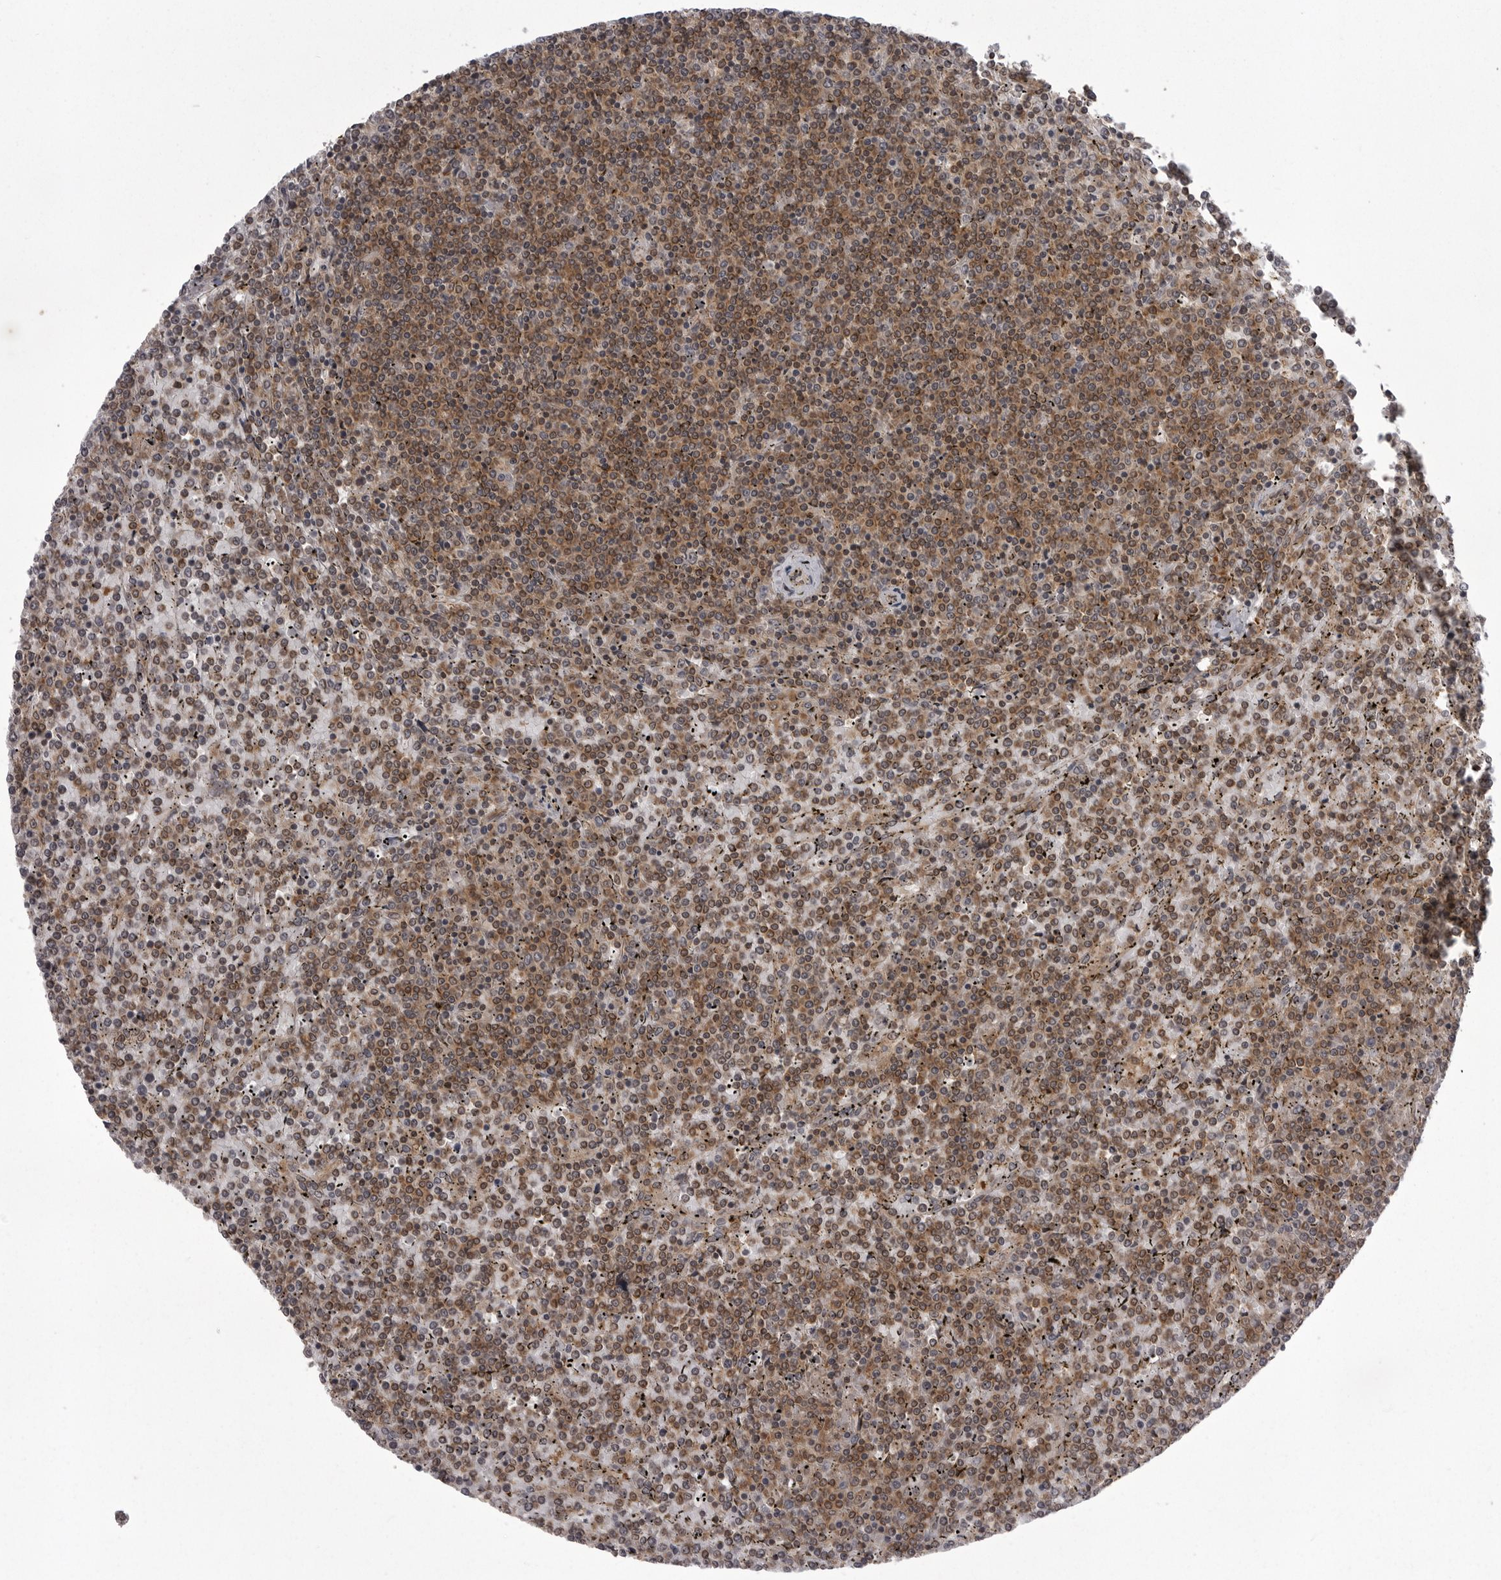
{"staining": {"intensity": "moderate", "quantity": ">75%", "location": "cytoplasmic/membranous,nuclear"}, "tissue": "lymphoma", "cell_type": "Tumor cells", "image_type": "cancer", "snomed": [{"axis": "morphology", "description": "Malignant lymphoma, non-Hodgkin's type, Low grade"}, {"axis": "topography", "description": "Spleen"}], "caption": "Moderate cytoplasmic/membranous and nuclear staining is identified in about >75% of tumor cells in low-grade malignant lymphoma, non-Hodgkin's type.", "gene": "STK24", "patient": {"sex": "female", "age": 19}}